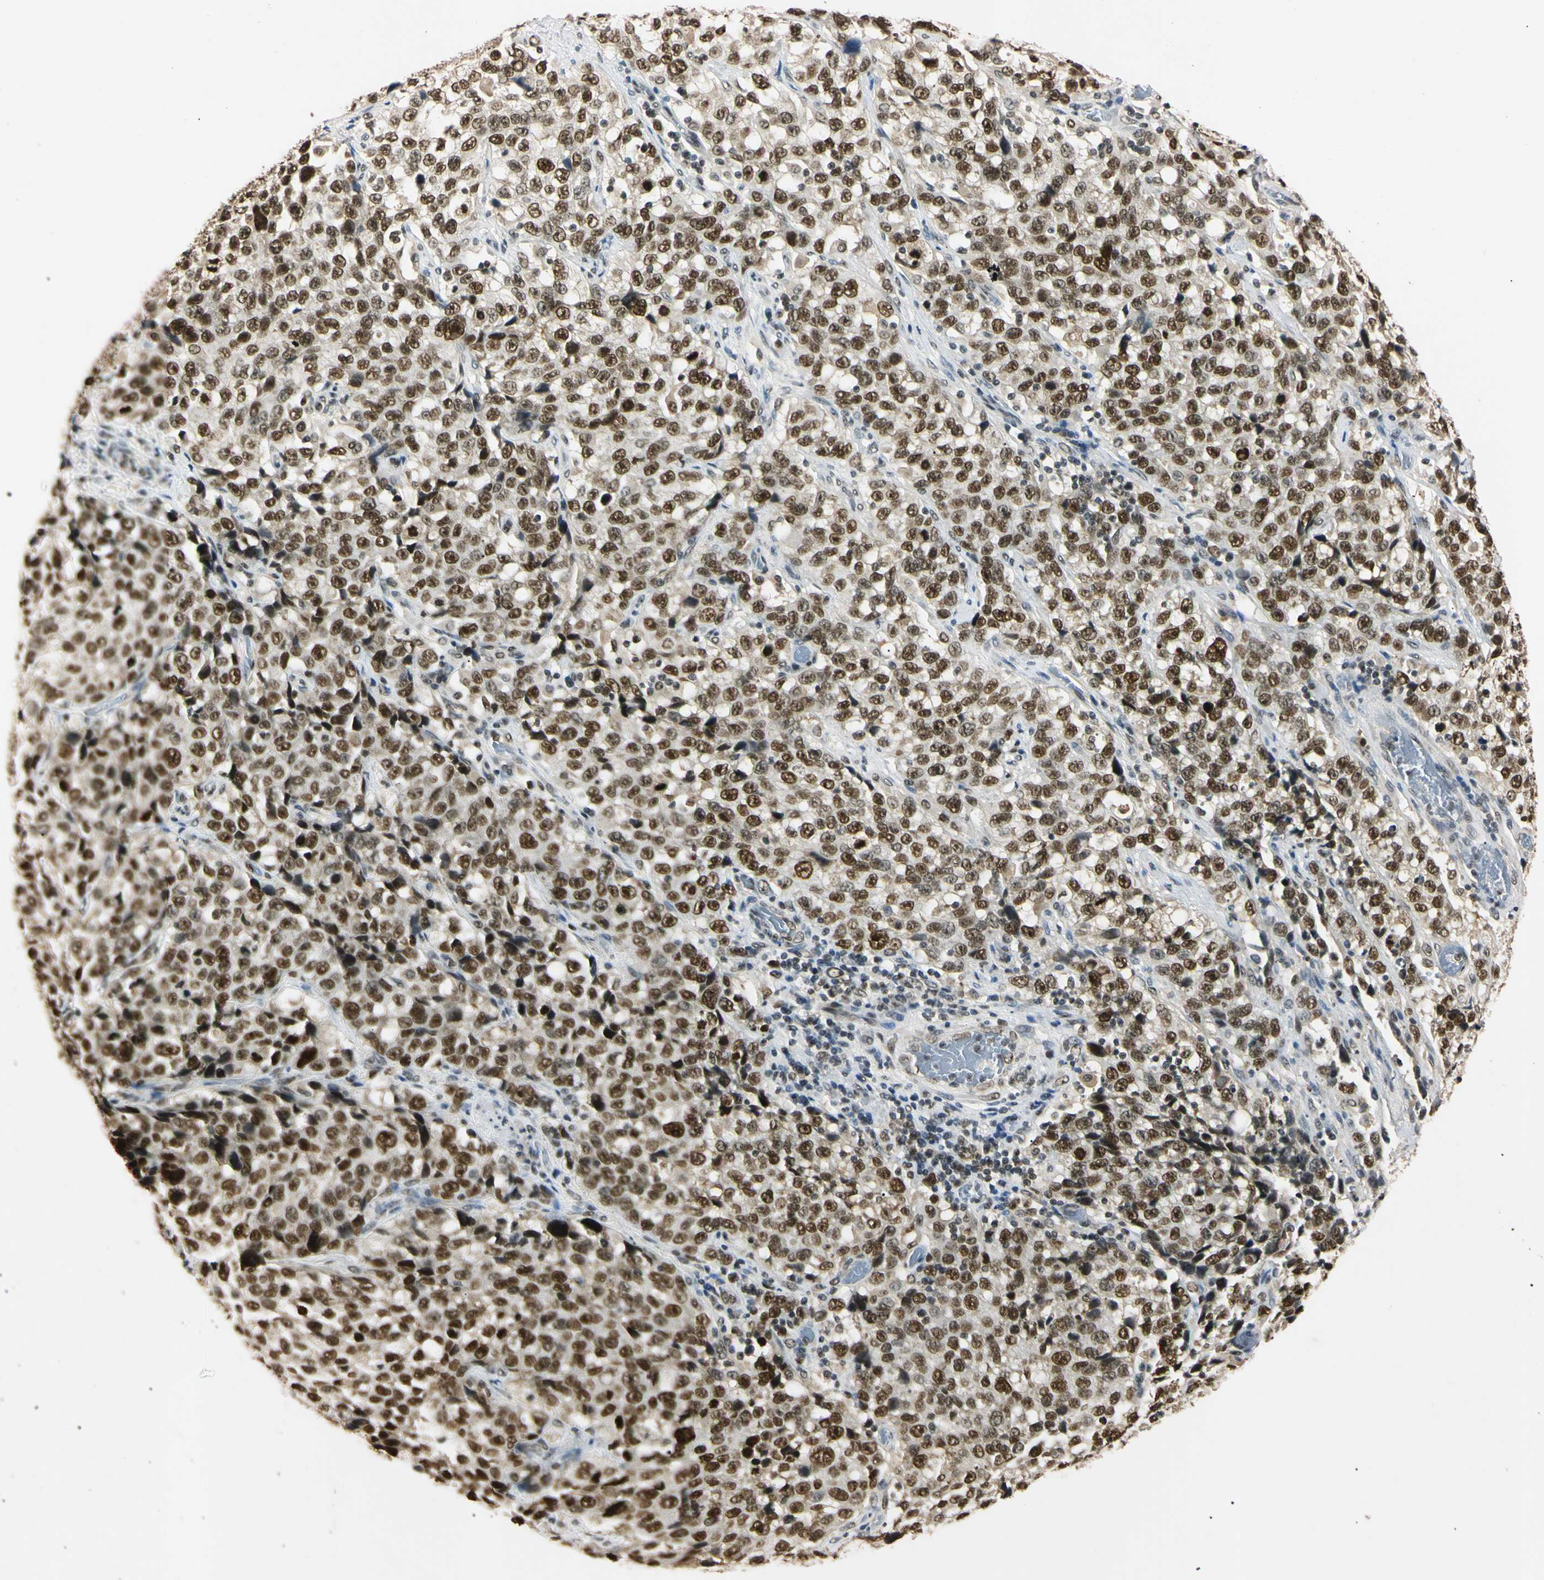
{"staining": {"intensity": "strong", "quantity": ">75%", "location": "nuclear"}, "tissue": "stomach cancer", "cell_type": "Tumor cells", "image_type": "cancer", "snomed": [{"axis": "morphology", "description": "Normal tissue, NOS"}, {"axis": "morphology", "description": "Adenocarcinoma, NOS"}, {"axis": "topography", "description": "Stomach"}], "caption": "Stomach cancer (adenocarcinoma) tissue demonstrates strong nuclear positivity in about >75% of tumor cells, visualized by immunohistochemistry. Ihc stains the protein in brown and the nuclei are stained blue.", "gene": "SMARCA5", "patient": {"sex": "male", "age": 48}}